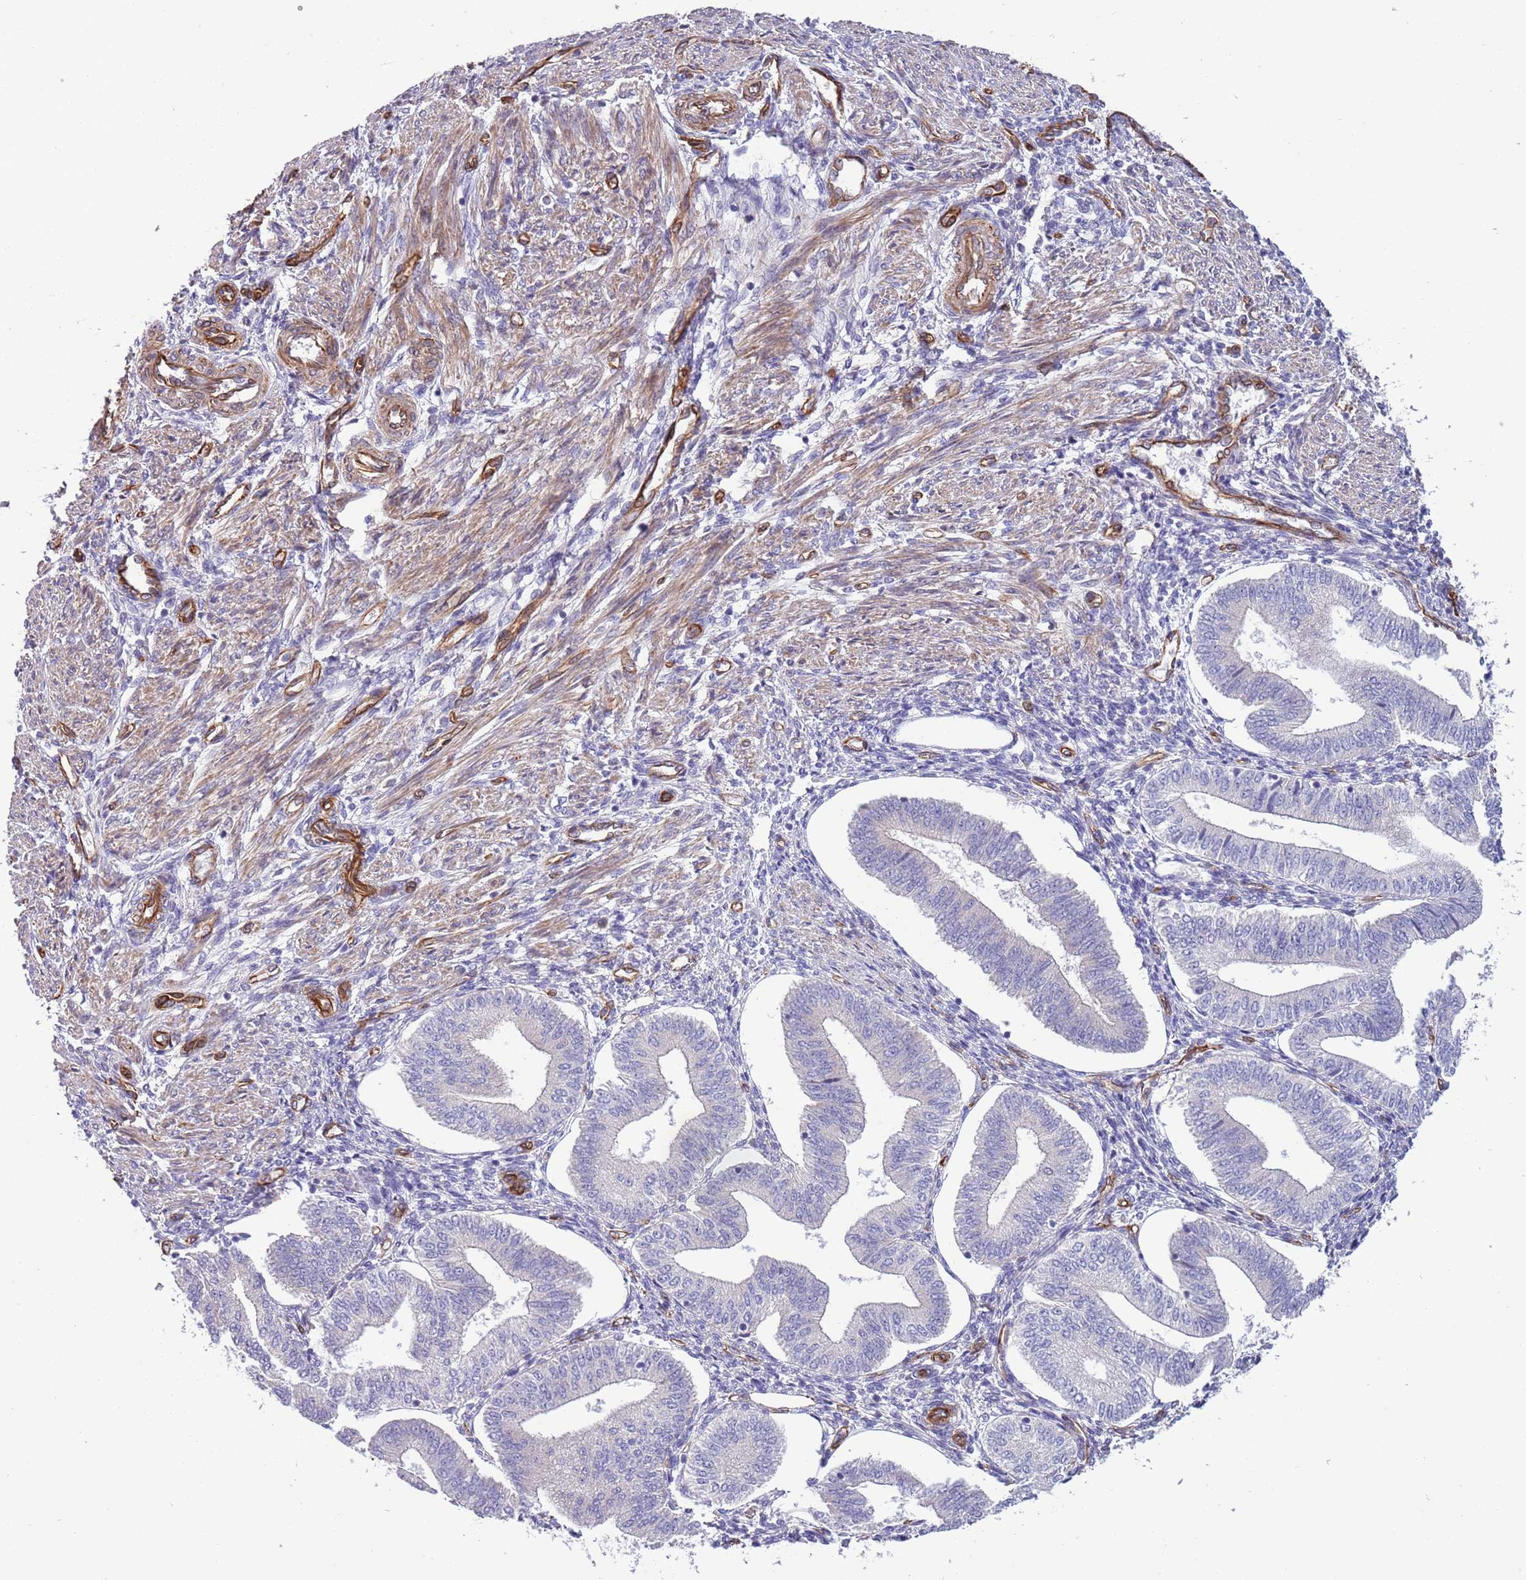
{"staining": {"intensity": "negative", "quantity": "none", "location": "none"}, "tissue": "endometrium", "cell_type": "Cells in endometrial stroma", "image_type": "normal", "snomed": [{"axis": "morphology", "description": "Normal tissue, NOS"}, {"axis": "topography", "description": "Endometrium"}], "caption": "Immunohistochemical staining of benign human endometrium exhibits no significant positivity in cells in endometrial stroma.", "gene": "GAS2L3", "patient": {"sex": "female", "age": 34}}